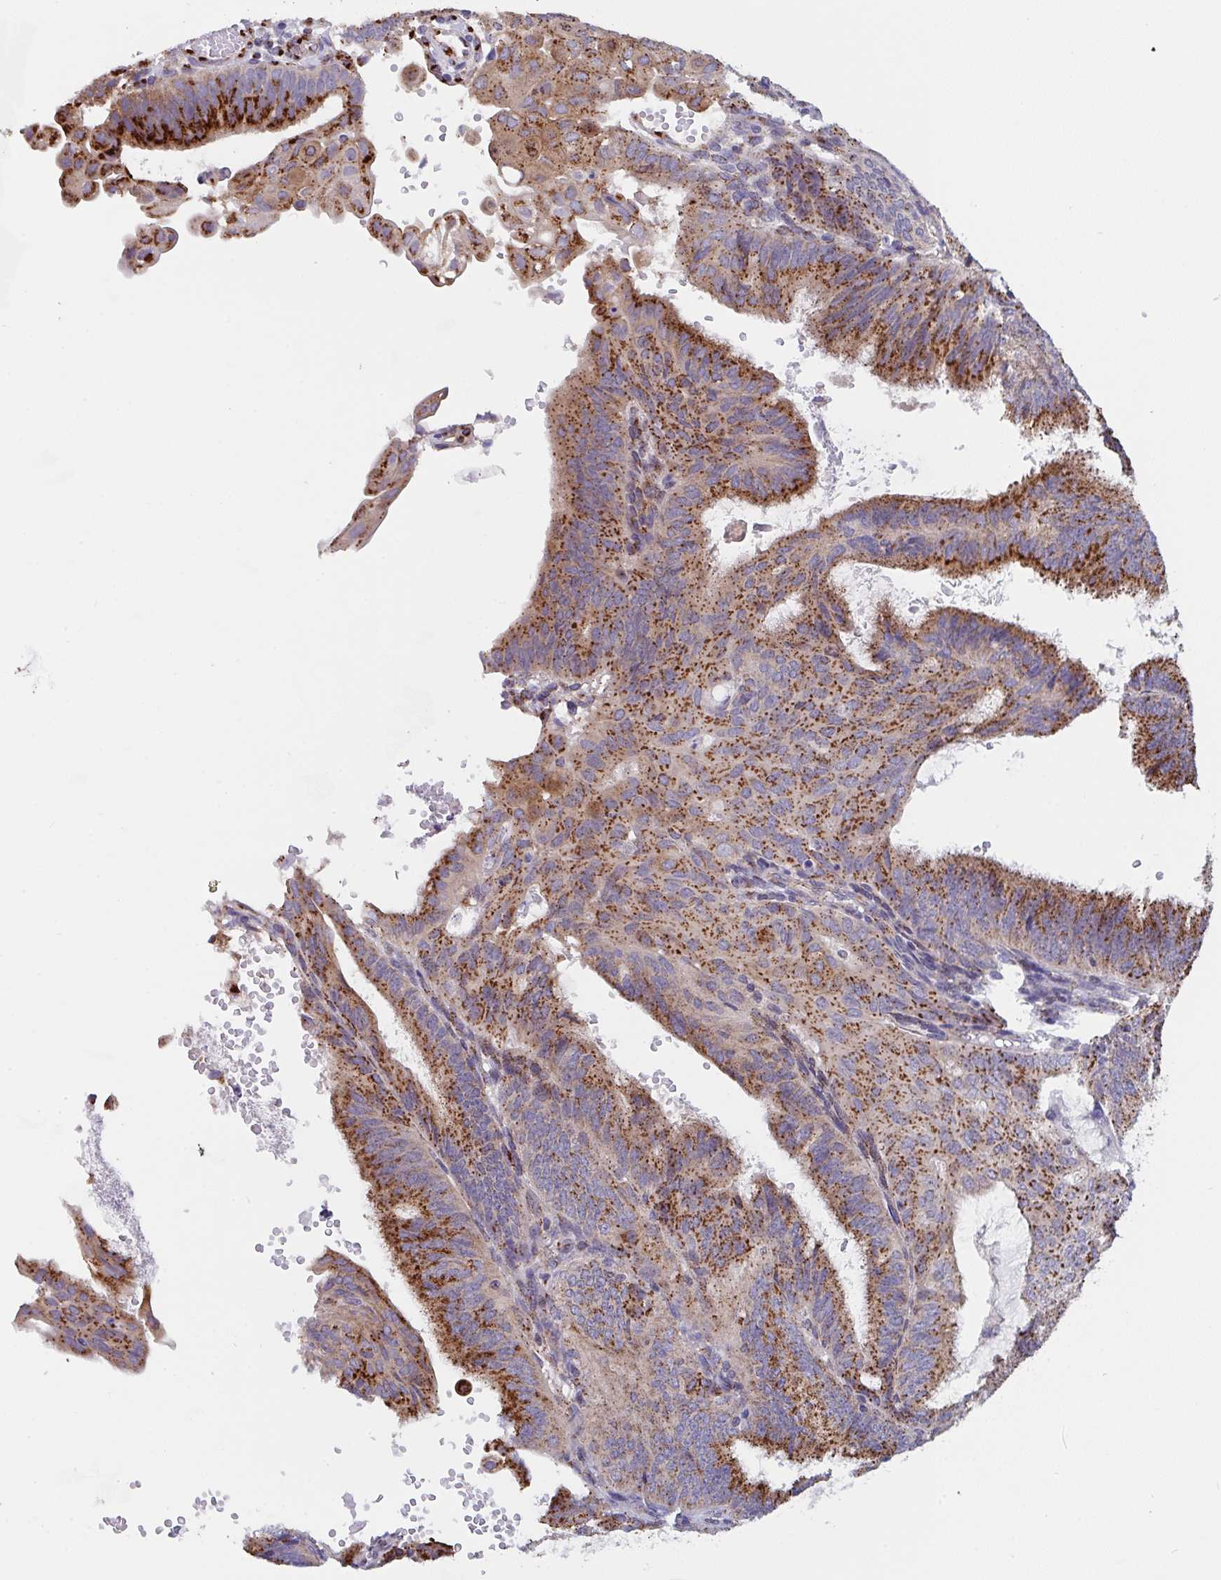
{"staining": {"intensity": "strong", "quantity": ">75%", "location": "cytoplasmic/membranous"}, "tissue": "endometrial cancer", "cell_type": "Tumor cells", "image_type": "cancer", "snomed": [{"axis": "morphology", "description": "Adenocarcinoma, NOS"}, {"axis": "topography", "description": "Endometrium"}], "caption": "The micrograph reveals immunohistochemical staining of endometrial adenocarcinoma. There is strong cytoplasmic/membranous expression is present in about >75% of tumor cells.", "gene": "PROSER3", "patient": {"sex": "female", "age": 49}}